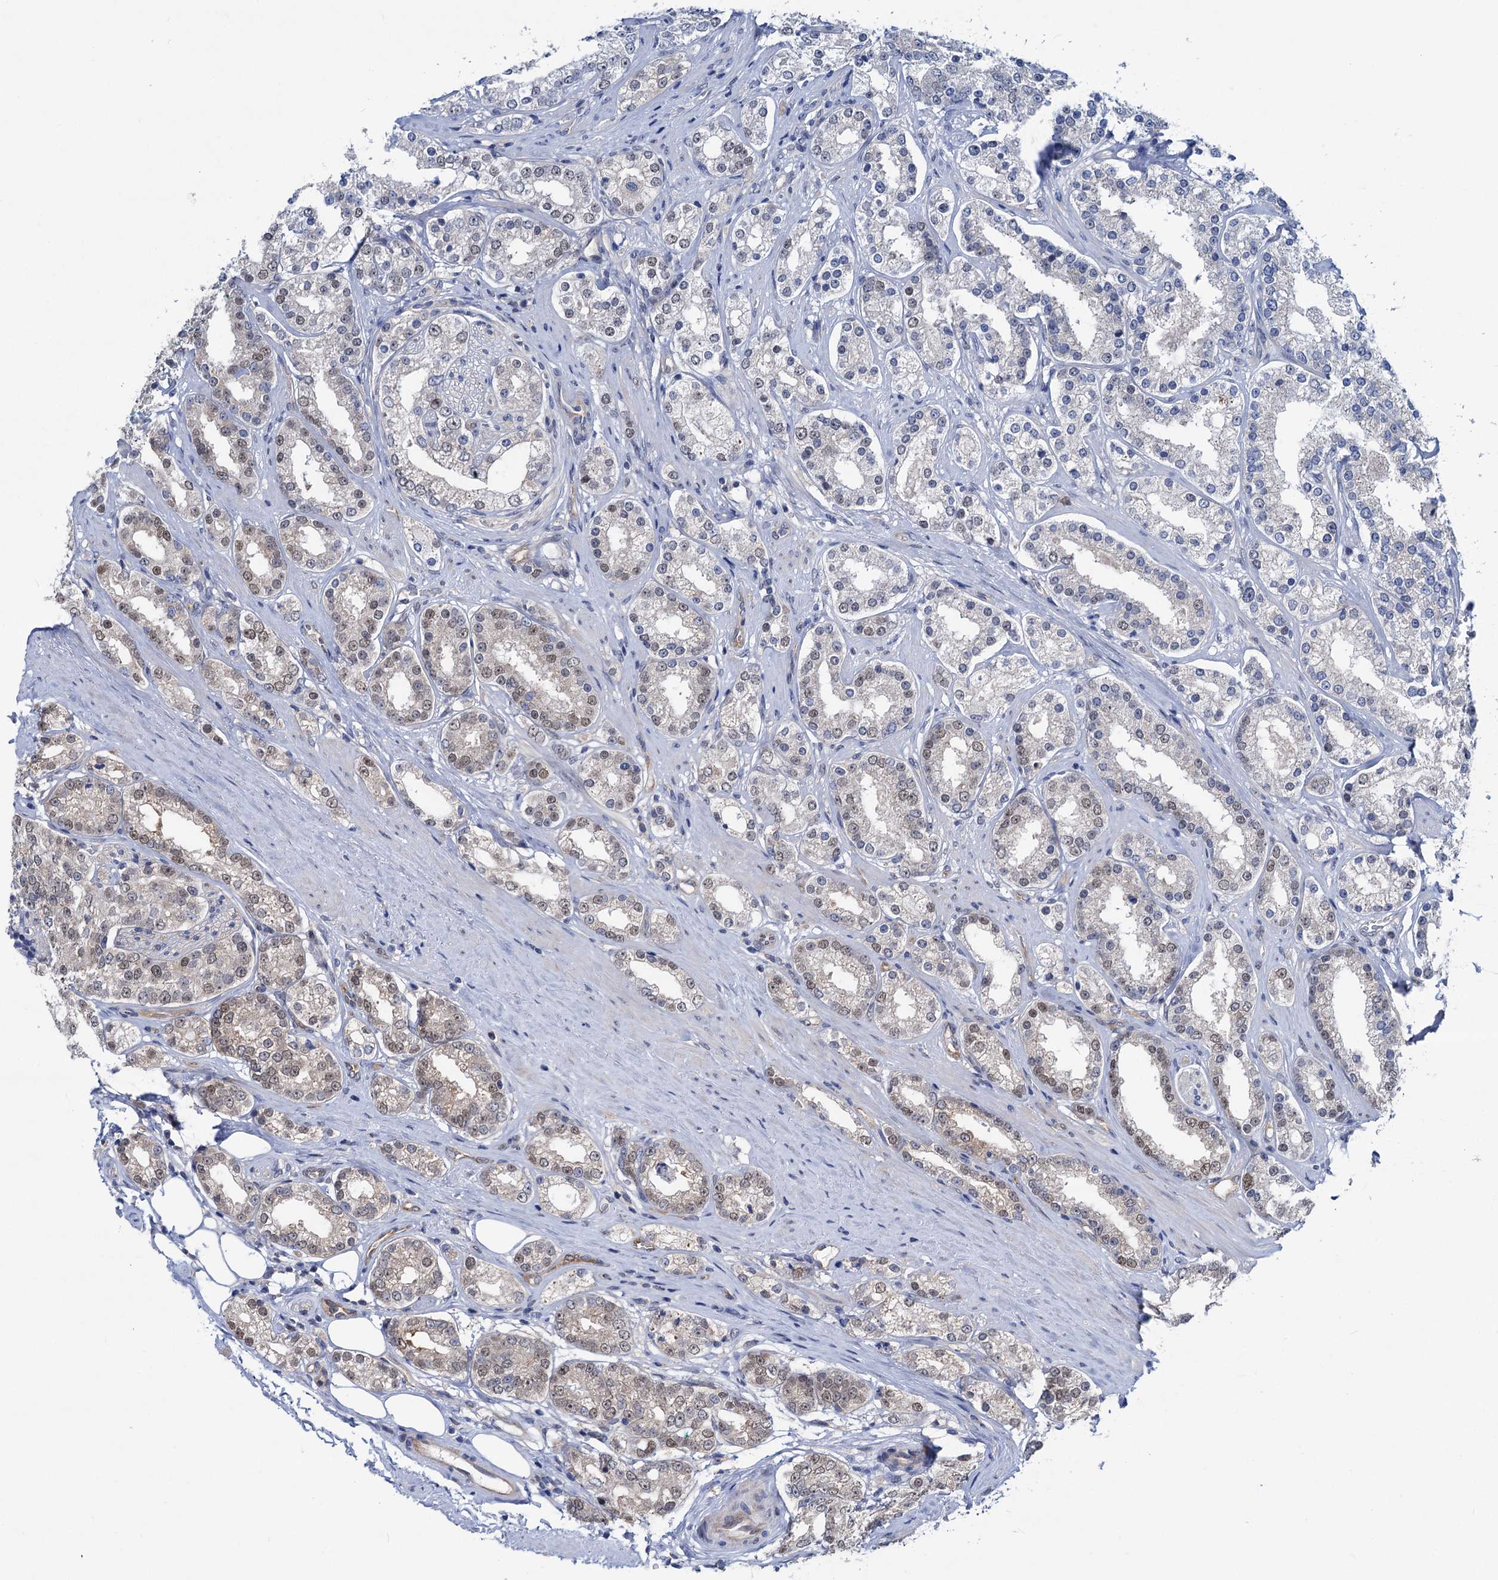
{"staining": {"intensity": "weak", "quantity": "<25%", "location": "cytoplasmic/membranous,nuclear"}, "tissue": "prostate cancer", "cell_type": "Tumor cells", "image_type": "cancer", "snomed": [{"axis": "morphology", "description": "Normal tissue, NOS"}, {"axis": "morphology", "description": "Adenocarcinoma, High grade"}, {"axis": "topography", "description": "Prostate"}], "caption": "The immunohistochemistry (IHC) histopathology image has no significant staining in tumor cells of prostate high-grade adenocarcinoma tissue.", "gene": "ZNRD2", "patient": {"sex": "male", "age": 83}}